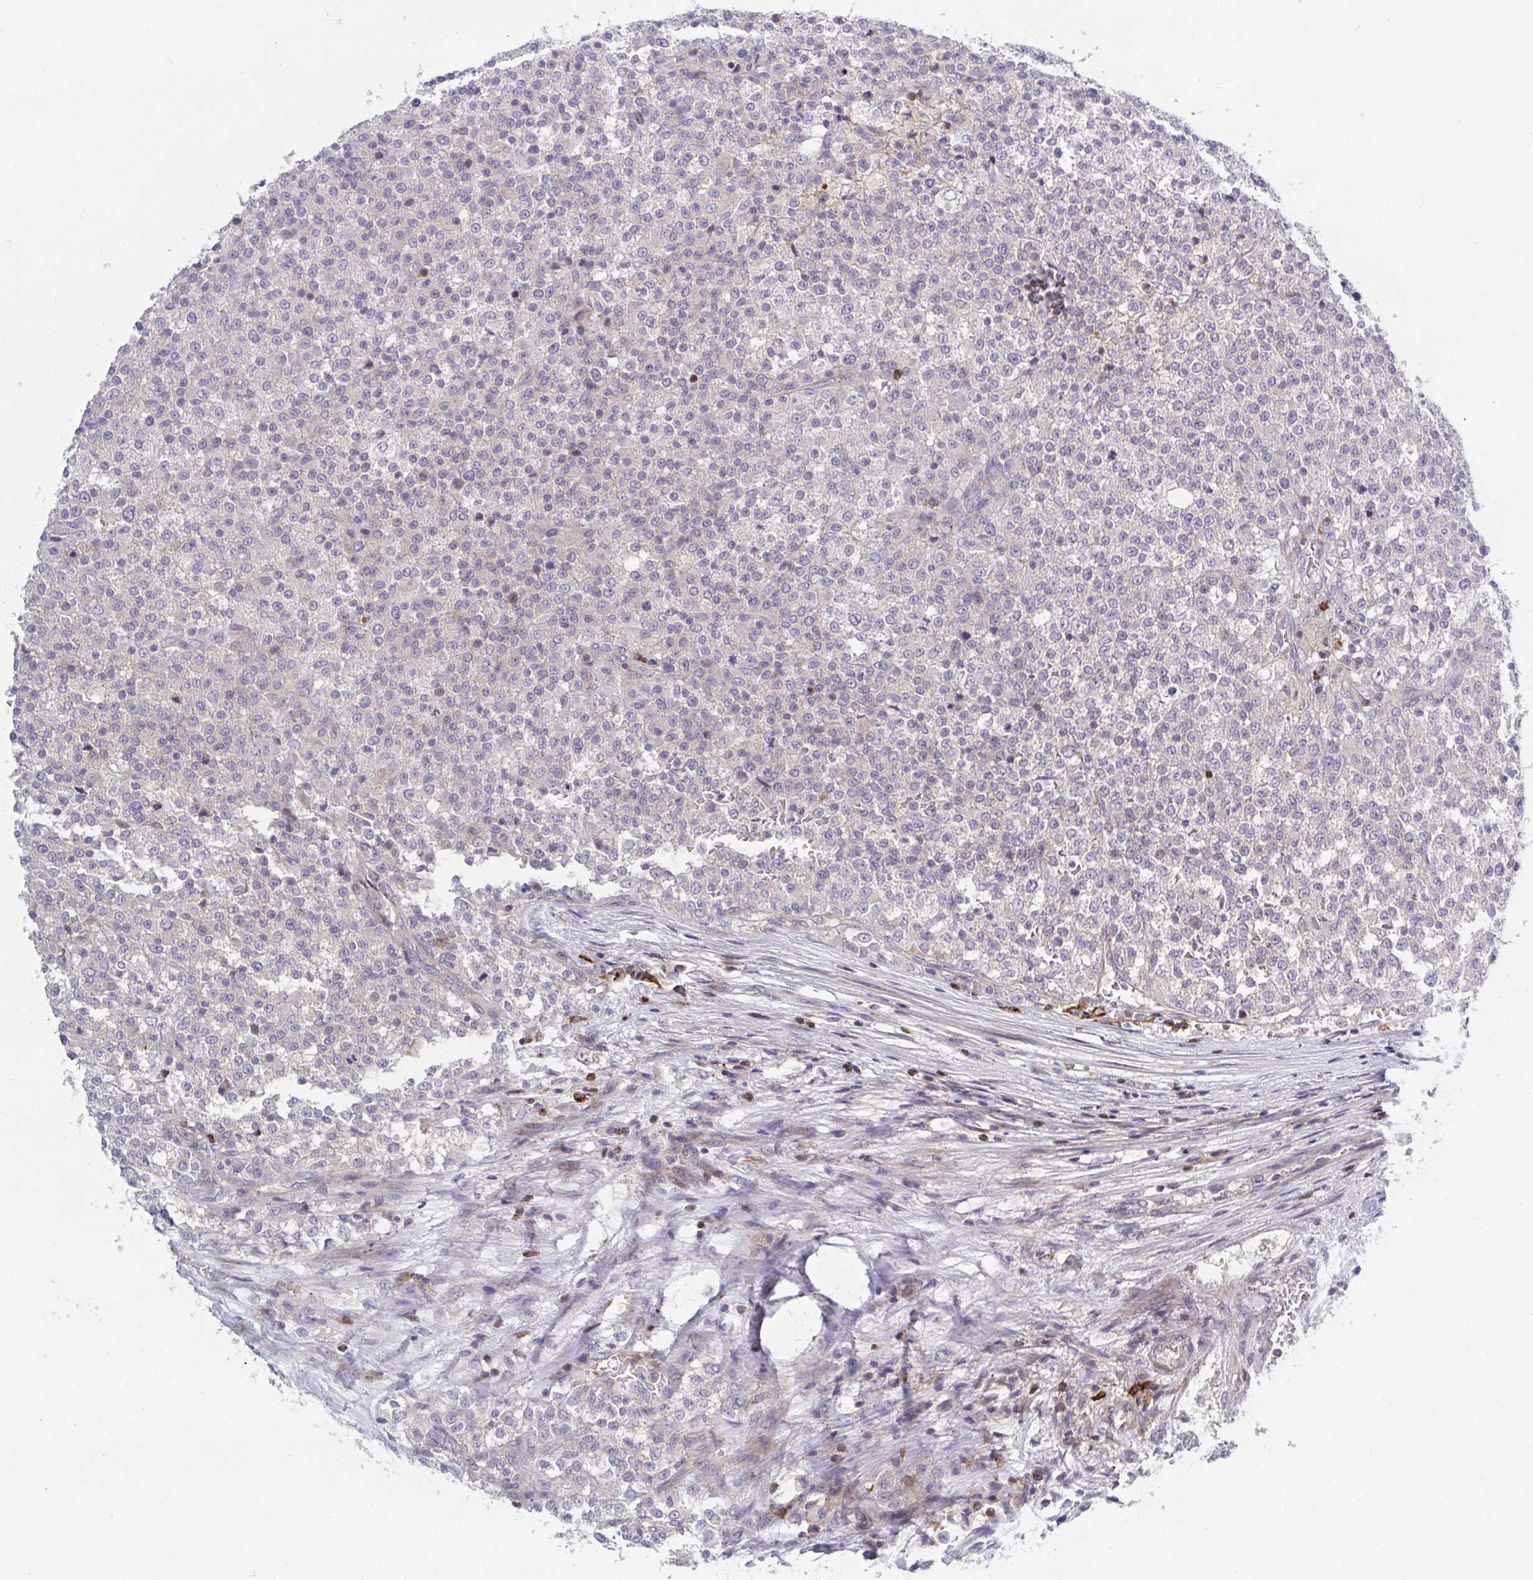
{"staining": {"intensity": "weak", "quantity": "<25%", "location": "cytoplasmic/membranous"}, "tissue": "testis cancer", "cell_type": "Tumor cells", "image_type": "cancer", "snomed": [{"axis": "morphology", "description": "Seminoma, NOS"}, {"axis": "topography", "description": "Testis"}], "caption": "An image of testis seminoma stained for a protein exhibits no brown staining in tumor cells.", "gene": "FRMD3", "patient": {"sex": "male", "age": 59}}